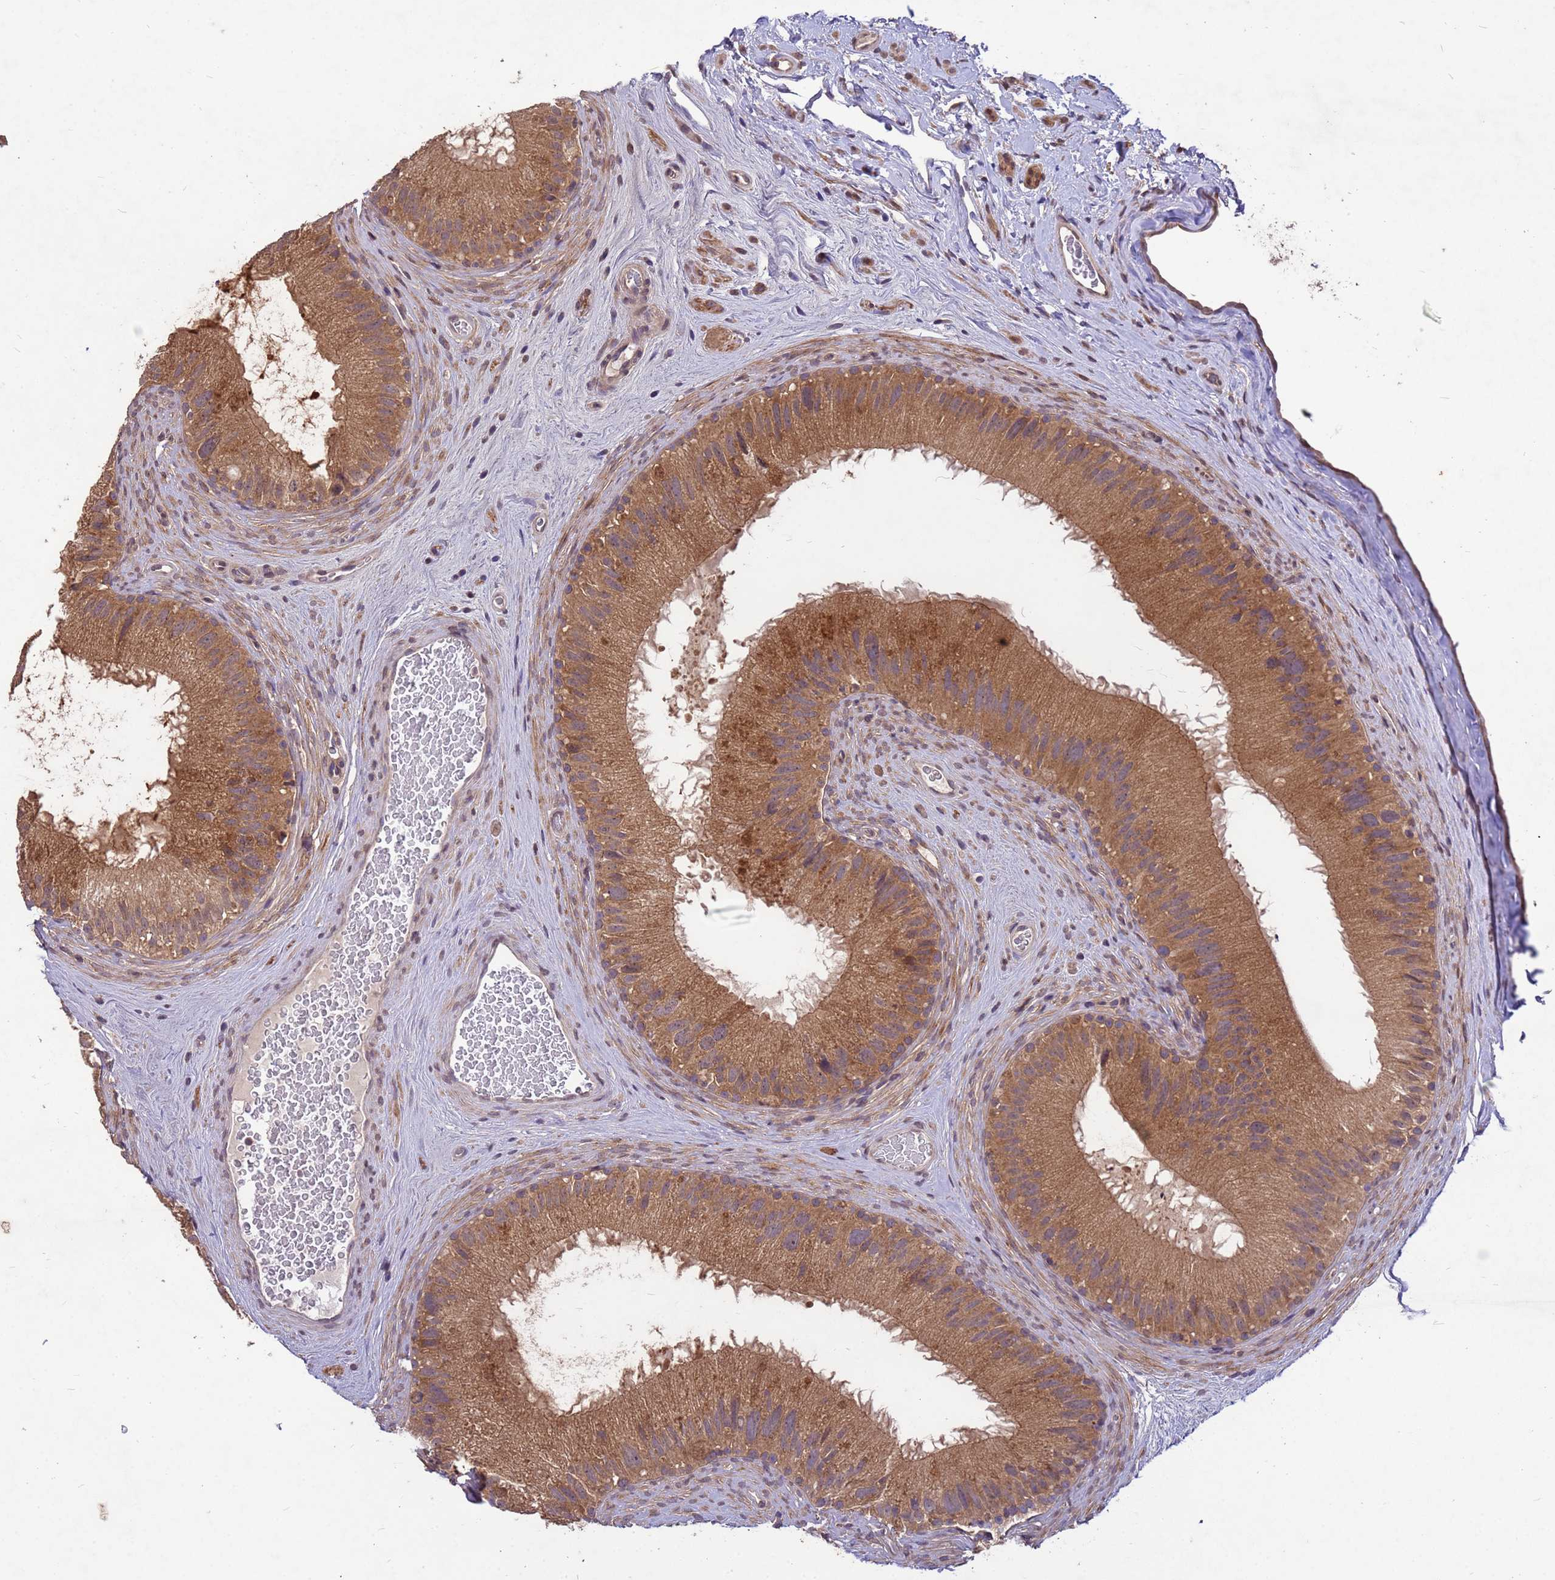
{"staining": {"intensity": "moderate", "quantity": ">75%", "location": "cytoplasmic/membranous"}, "tissue": "epididymis", "cell_type": "Glandular cells", "image_type": "normal", "snomed": [{"axis": "morphology", "description": "Normal tissue, NOS"}, {"axis": "topography", "description": "Epididymis"}], "caption": "Unremarkable epididymis exhibits moderate cytoplasmic/membranous staining in about >75% of glandular cells The staining was performed using DAB, with brown indicating positive protein expression. Nuclei are stained blue with hematoxylin..", "gene": "PPP2CA", "patient": {"sex": "male", "age": 50}}